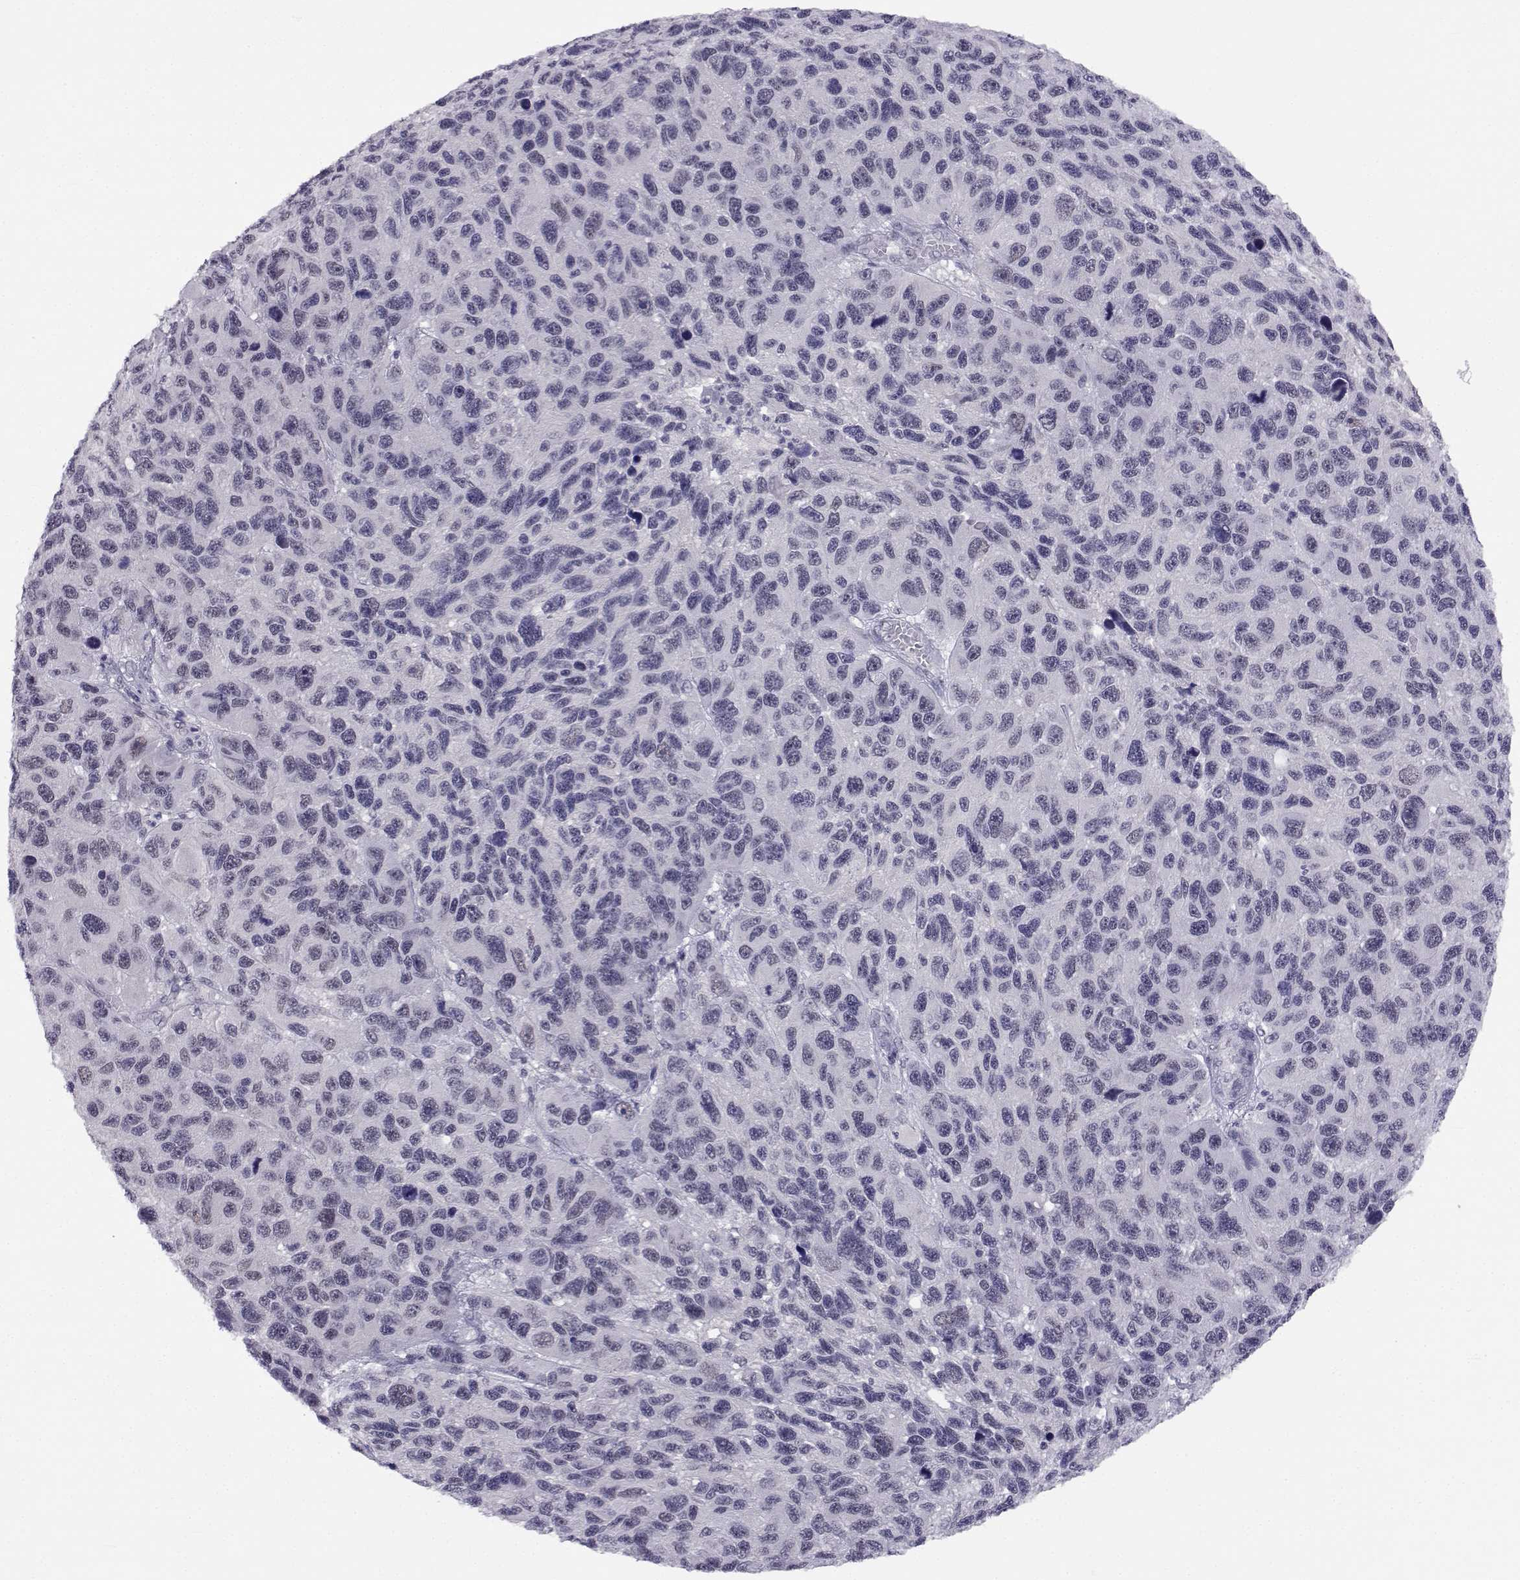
{"staining": {"intensity": "negative", "quantity": "none", "location": "none"}, "tissue": "melanoma", "cell_type": "Tumor cells", "image_type": "cancer", "snomed": [{"axis": "morphology", "description": "Malignant melanoma, NOS"}, {"axis": "topography", "description": "Skin"}], "caption": "Immunohistochemical staining of malignant melanoma displays no significant expression in tumor cells.", "gene": "MED26", "patient": {"sex": "male", "age": 53}}